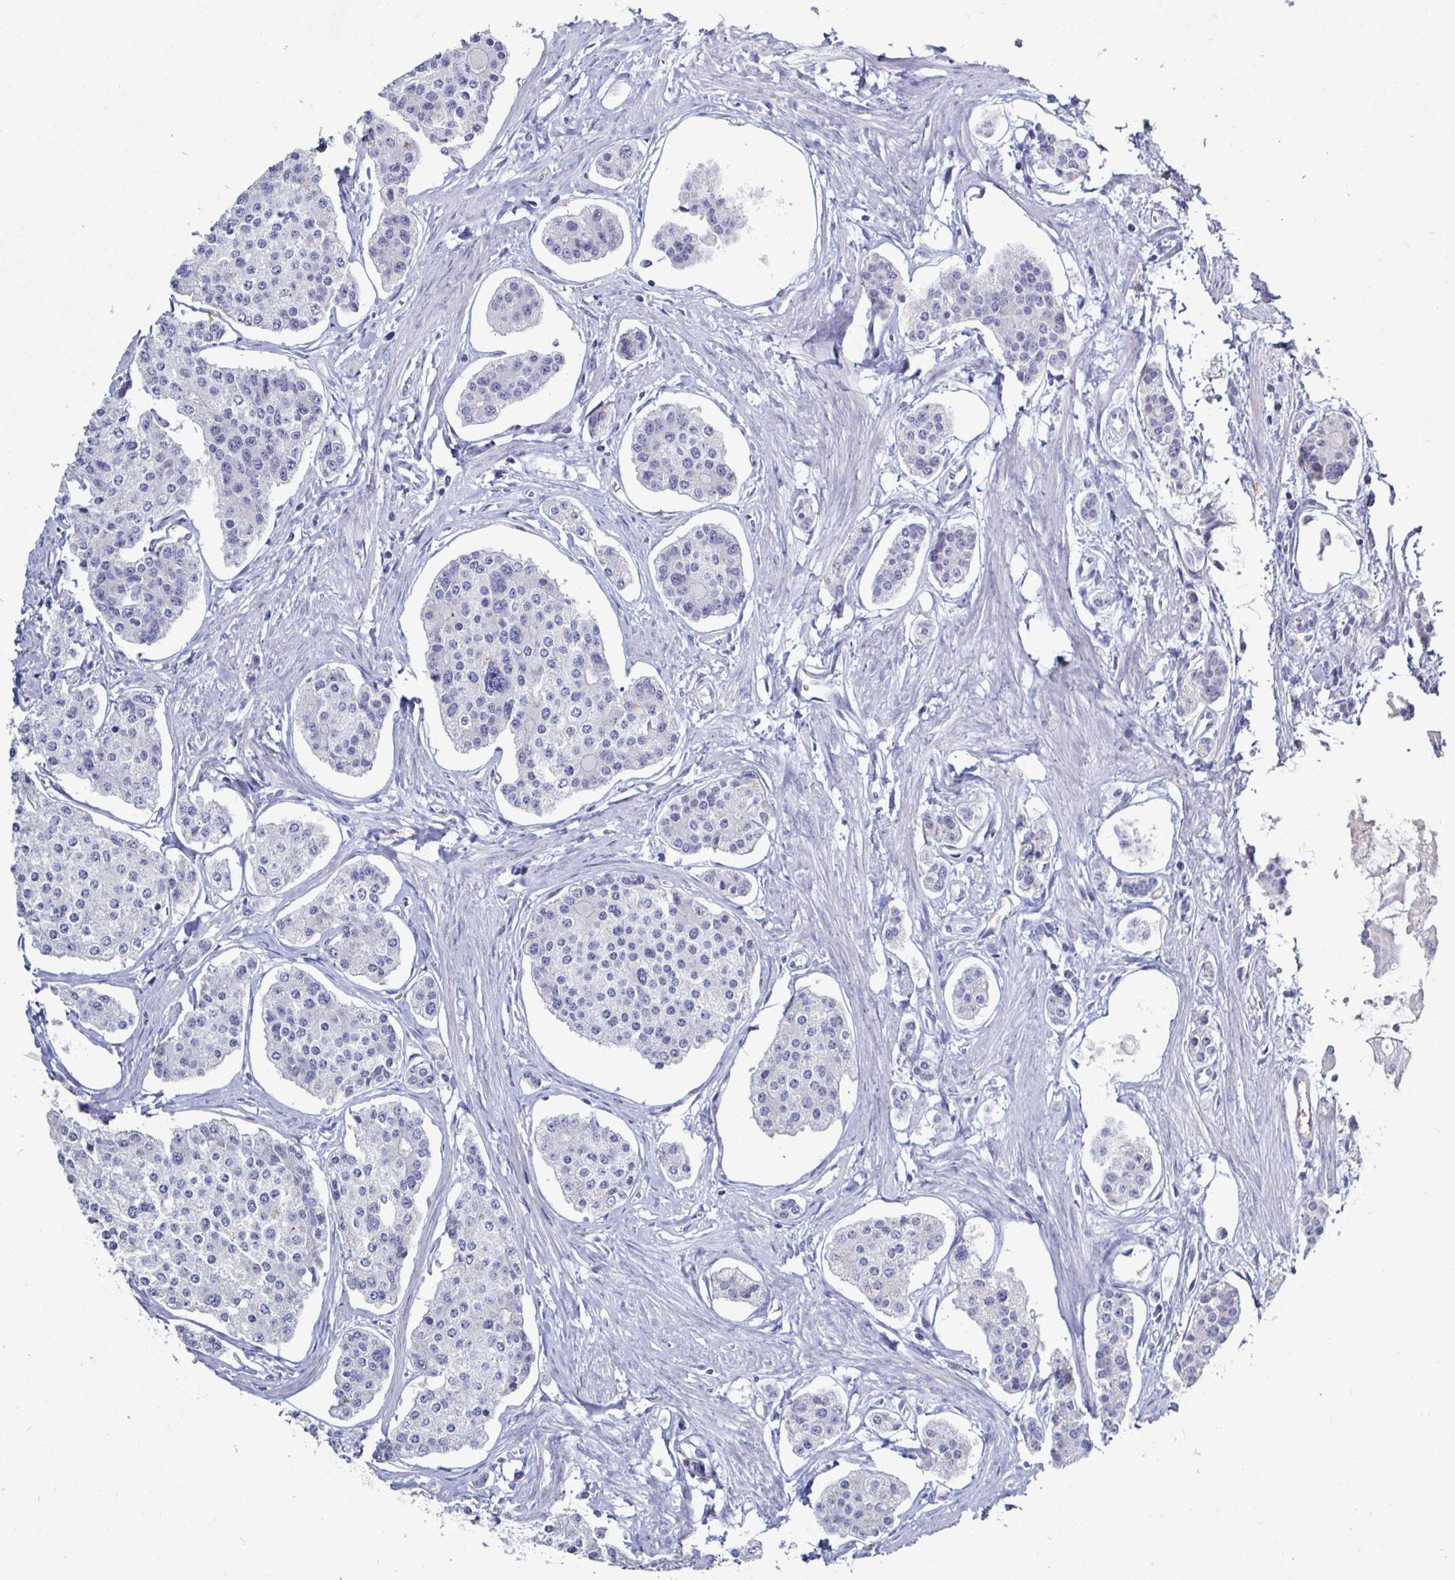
{"staining": {"intensity": "negative", "quantity": "none", "location": "none"}, "tissue": "carcinoid", "cell_type": "Tumor cells", "image_type": "cancer", "snomed": [{"axis": "morphology", "description": "Carcinoid, malignant, NOS"}, {"axis": "topography", "description": "Small intestine"}], "caption": "An immunohistochemistry image of carcinoid (malignant) is shown. There is no staining in tumor cells of carcinoid (malignant).", "gene": "ACSBG2", "patient": {"sex": "female", "age": 65}}